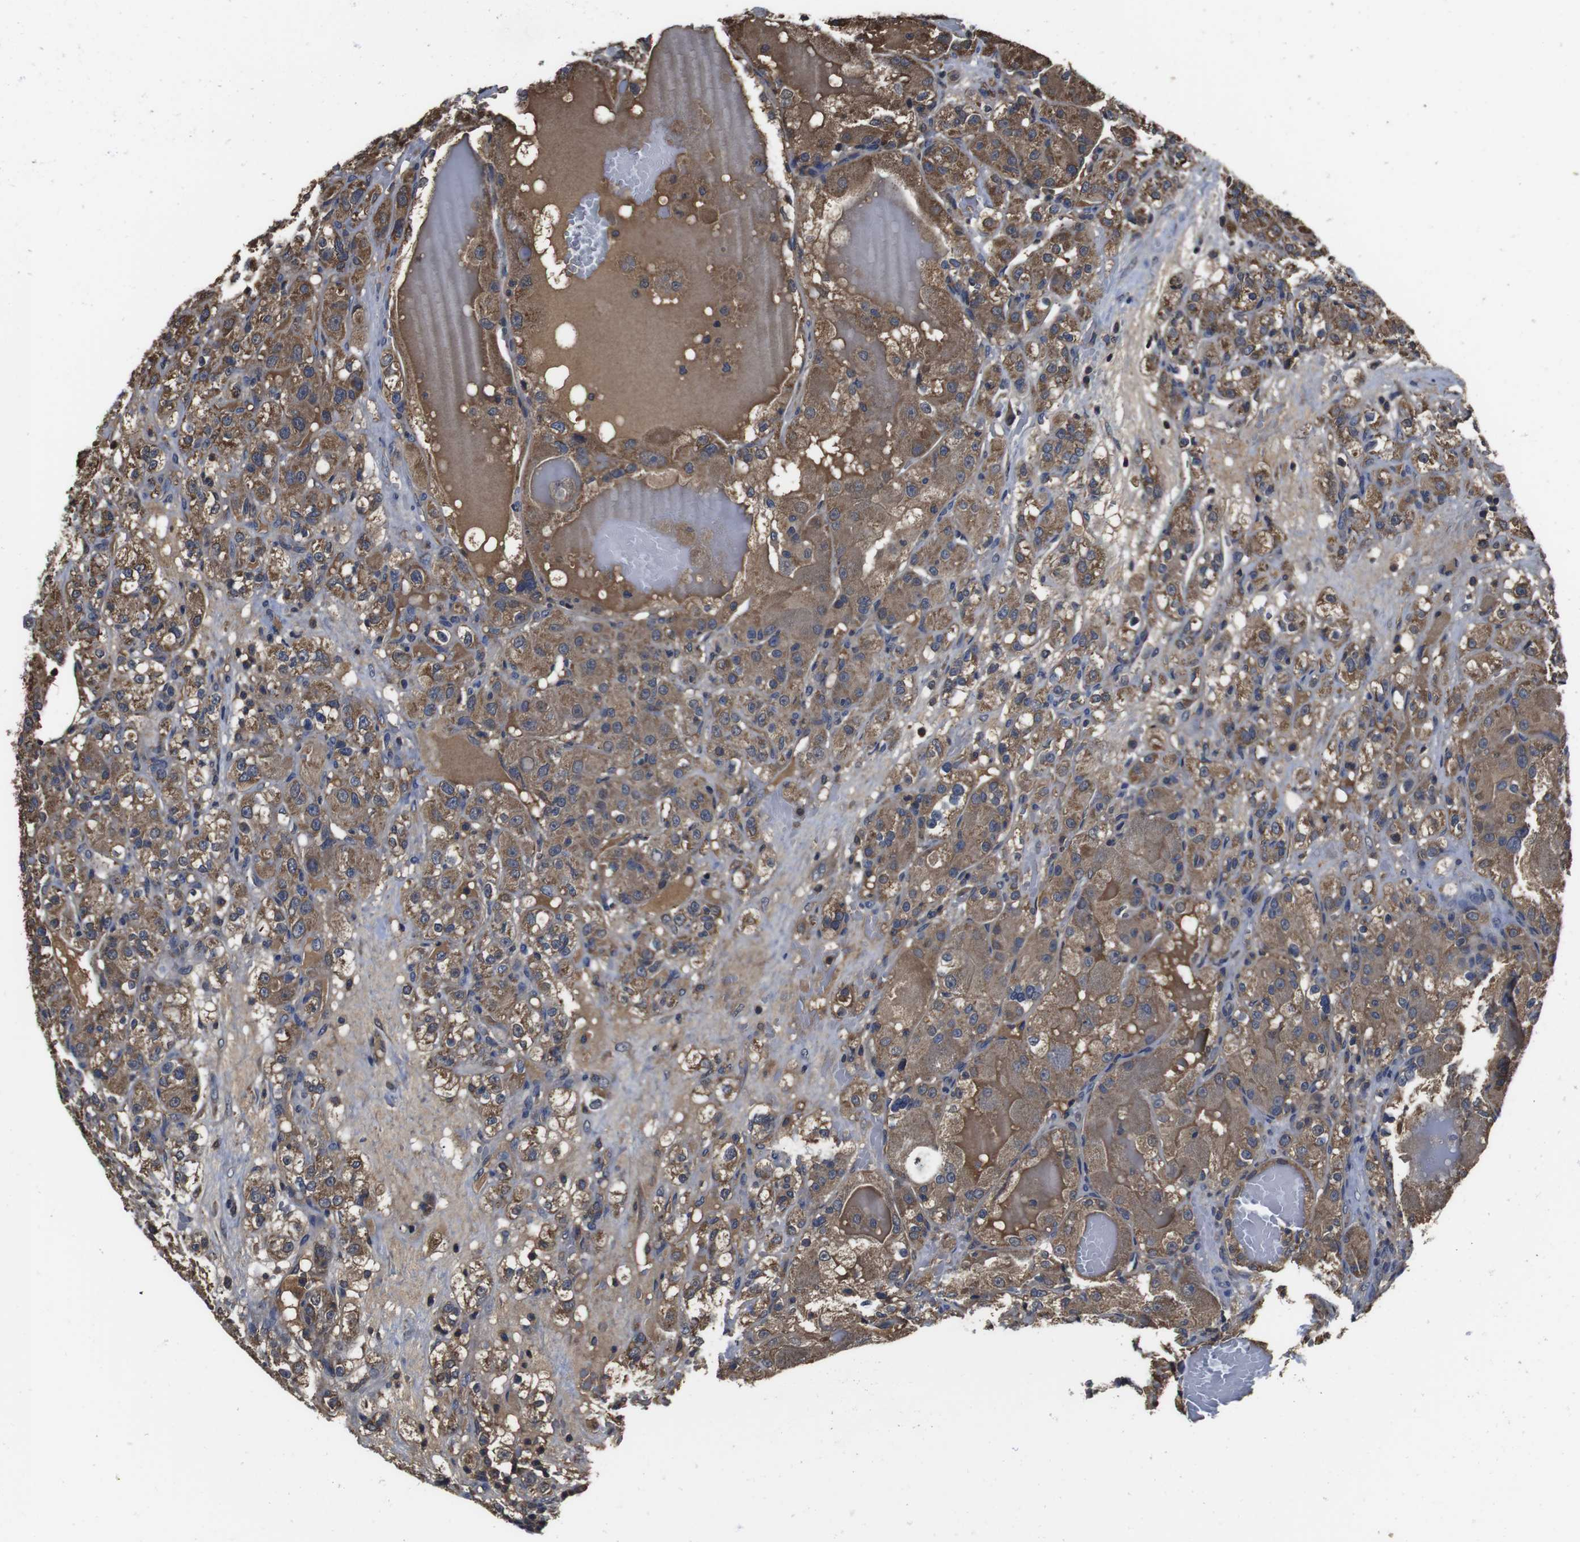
{"staining": {"intensity": "moderate", "quantity": ">75%", "location": "cytoplasmic/membranous"}, "tissue": "renal cancer", "cell_type": "Tumor cells", "image_type": "cancer", "snomed": [{"axis": "morphology", "description": "Normal tissue, NOS"}, {"axis": "morphology", "description": "Adenocarcinoma, NOS"}, {"axis": "topography", "description": "Kidney"}], "caption": "The histopathology image displays a brown stain indicating the presence of a protein in the cytoplasmic/membranous of tumor cells in renal adenocarcinoma. (DAB (3,3'-diaminobenzidine) IHC with brightfield microscopy, high magnification).", "gene": "CXCL11", "patient": {"sex": "male", "age": 61}}